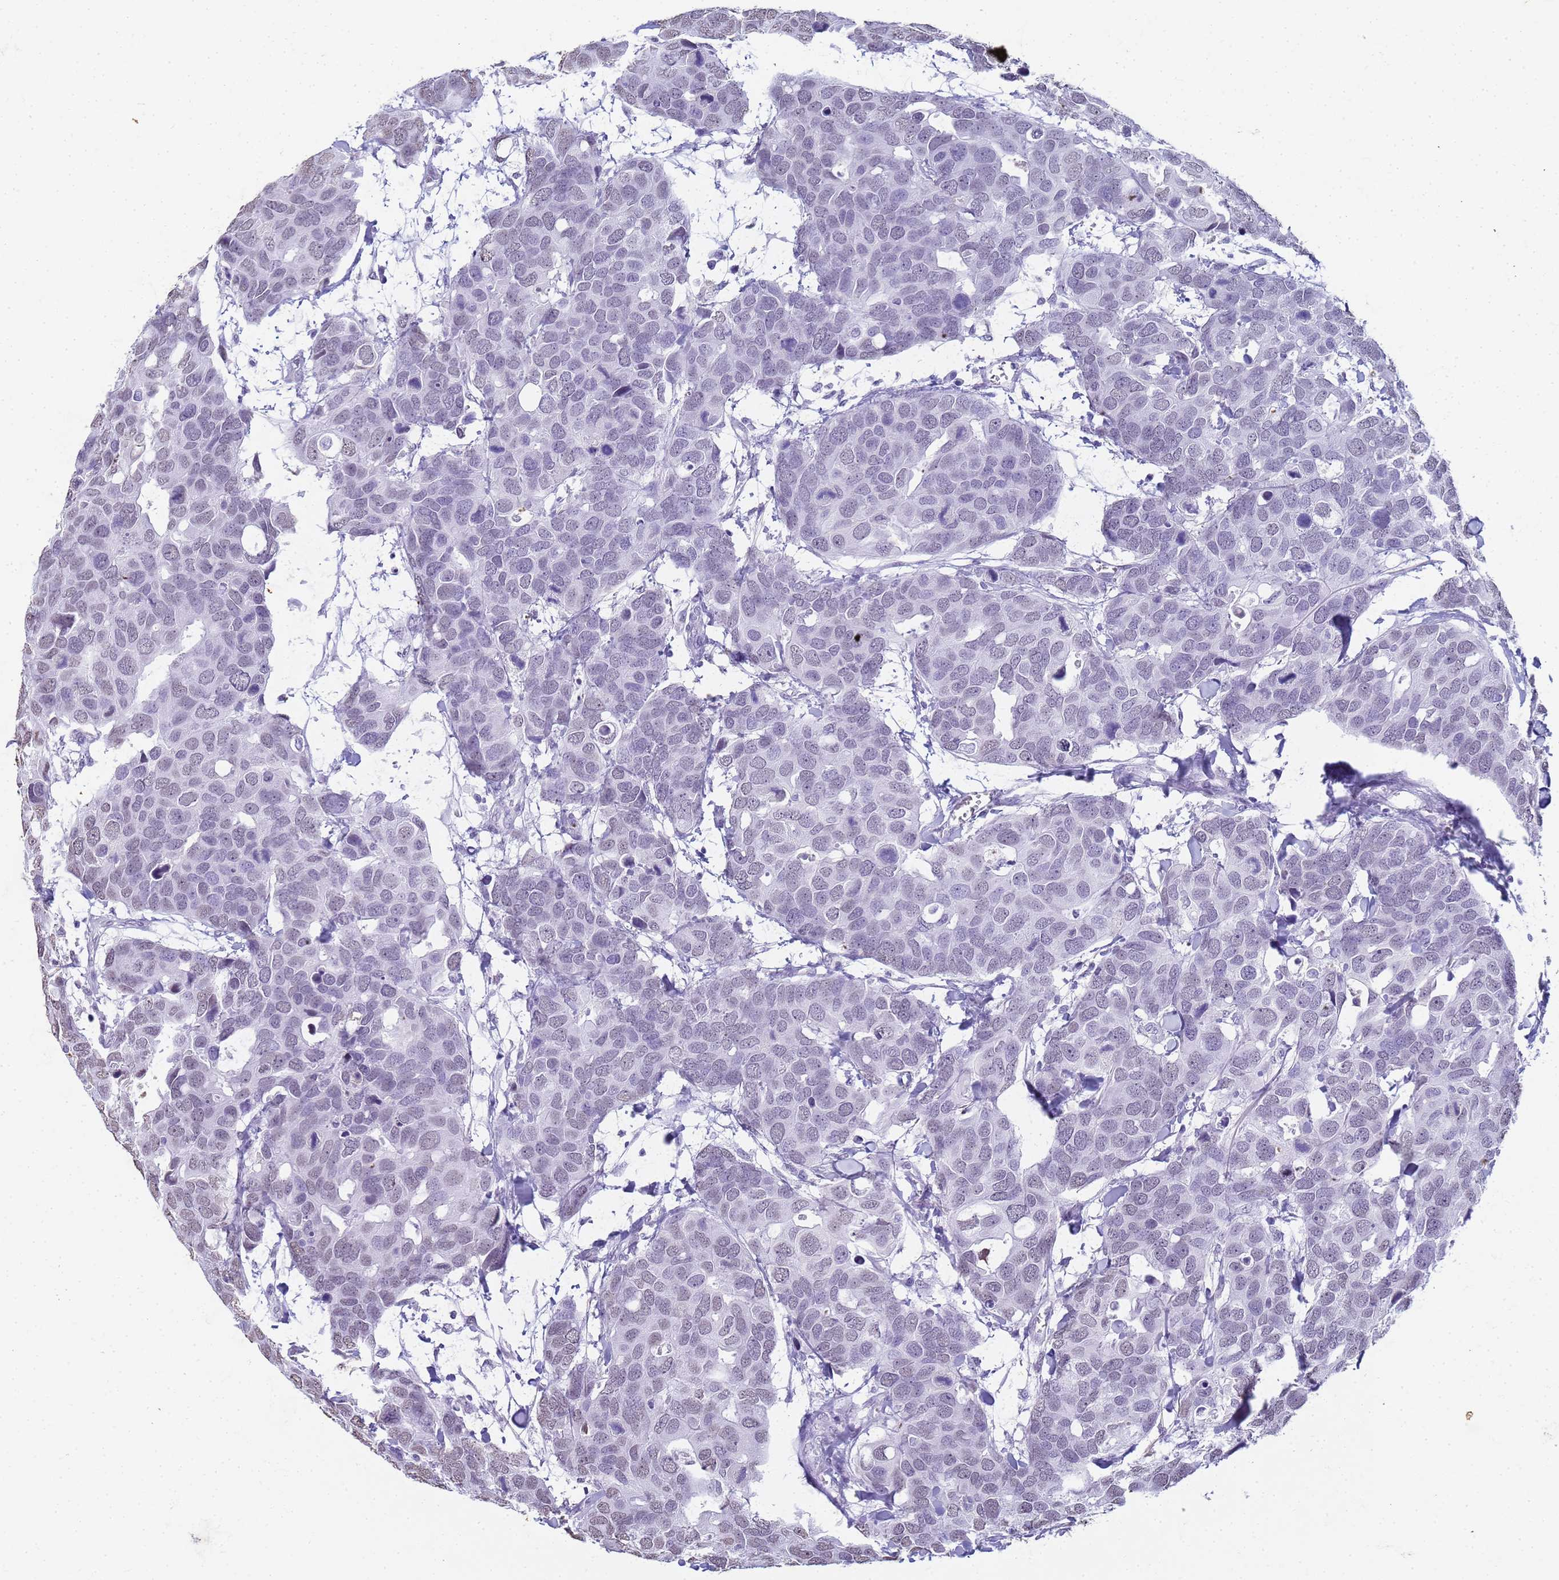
{"staining": {"intensity": "negative", "quantity": "none", "location": "none"}, "tissue": "breast cancer", "cell_type": "Tumor cells", "image_type": "cancer", "snomed": [{"axis": "morphology", "description": "Duct carcinoma"}, {"axis": "topography", "description": "Breast"}], "caption": "Tumor cells are negative for brown protein staining in breast cancer.", "gene": "SLC7A9", "patient": {"sex": "female", "age": 83}}